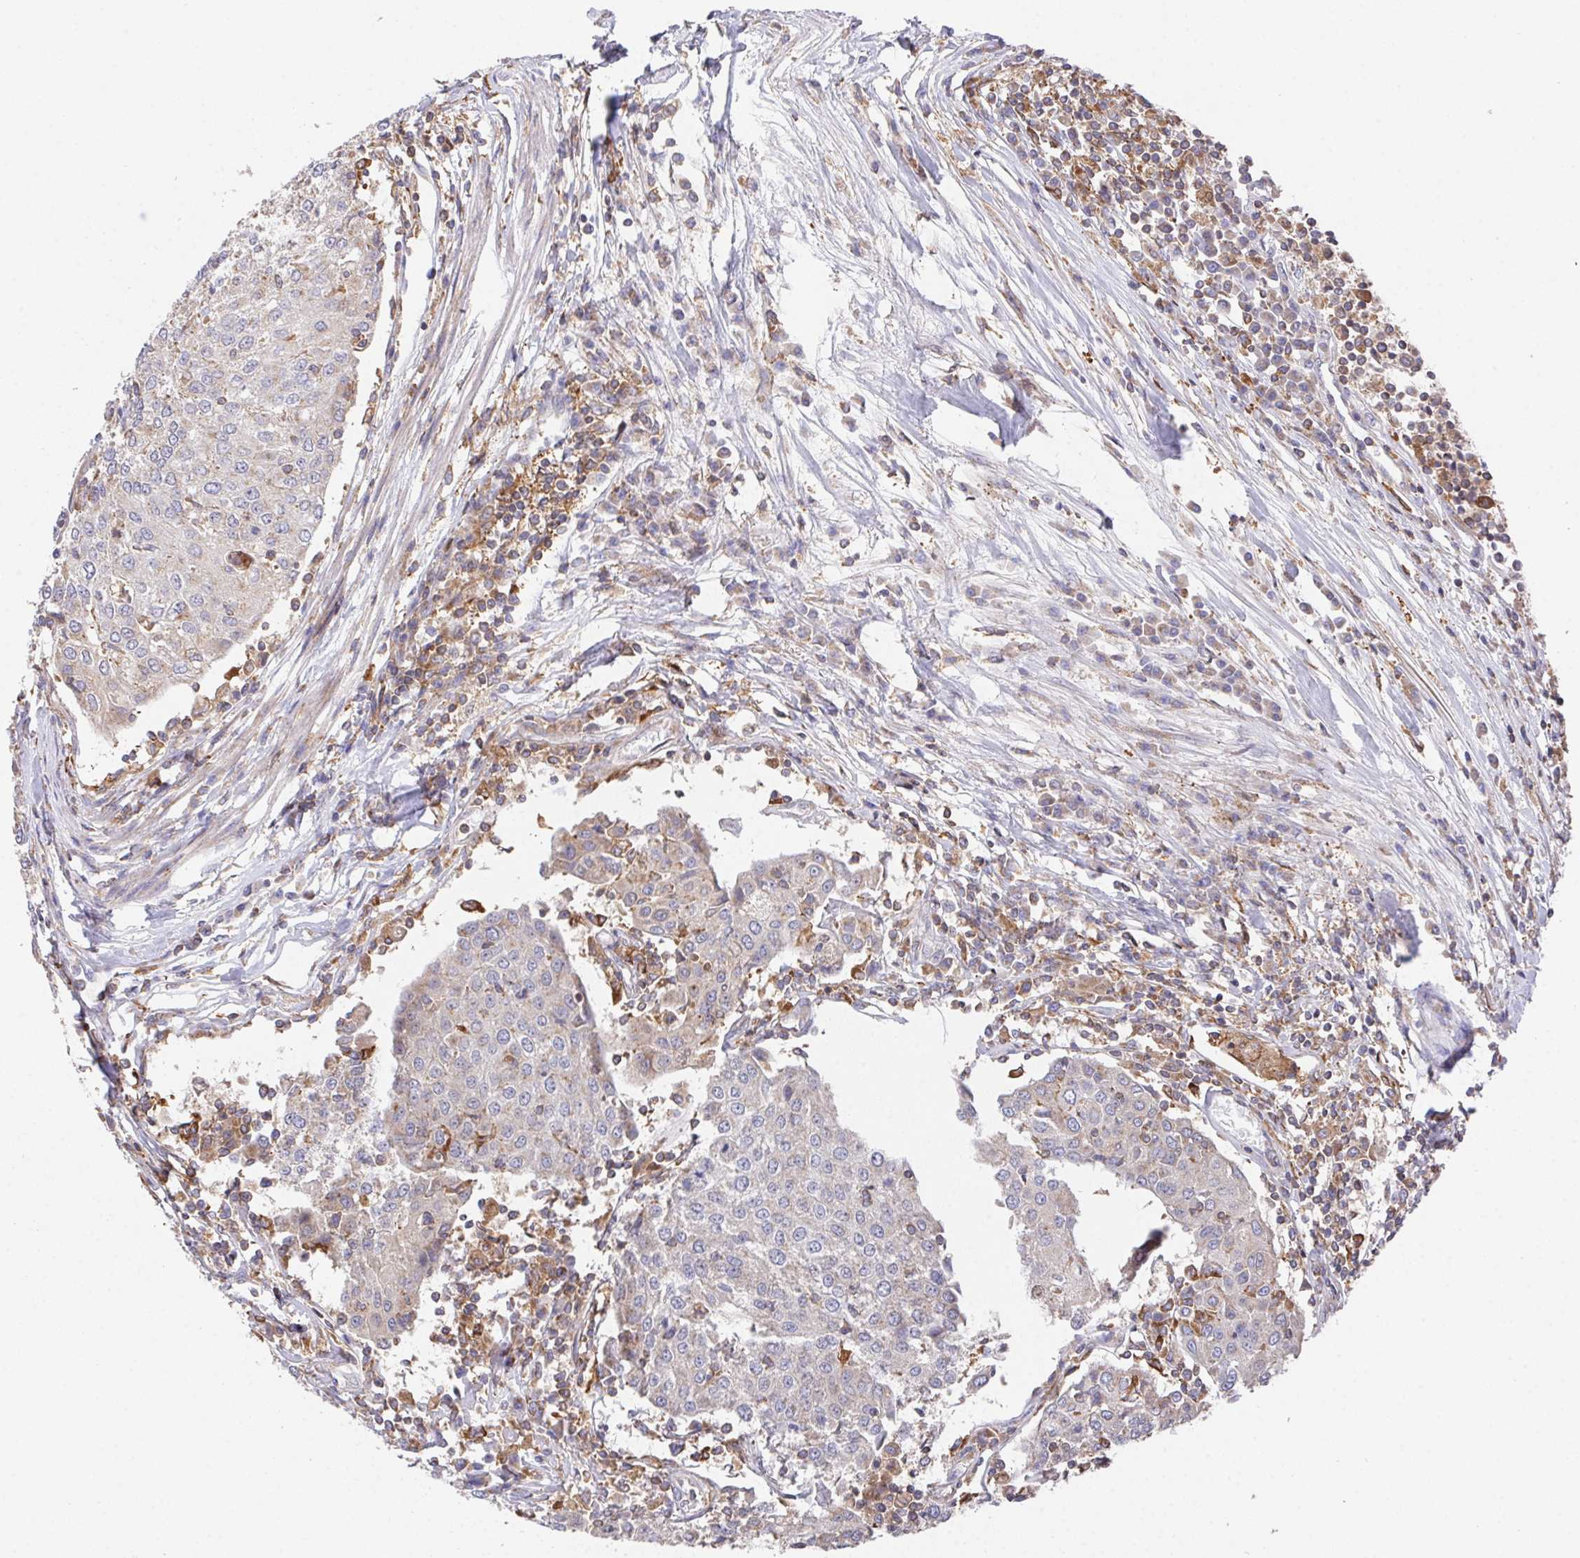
{"staining": {"intensity": "weak", "quantity": "<25%", "location": "cytoplasmic/membranous"}, "tissue": "urothelial cancer", "cell_type": "Tumor cells", "image_type": "cancer", "snomed": [{"axis": "morphology", "description": "Urothelial carcinoma, High grade"}, {"axis": "topography", "description": "Urinary bladder"}], "caption": "The micrograph demonstrates no staining of tumor cells in urothelial cancer.", "gene": "FAM241A", "patient": {"sex": "female", "age": 85}}